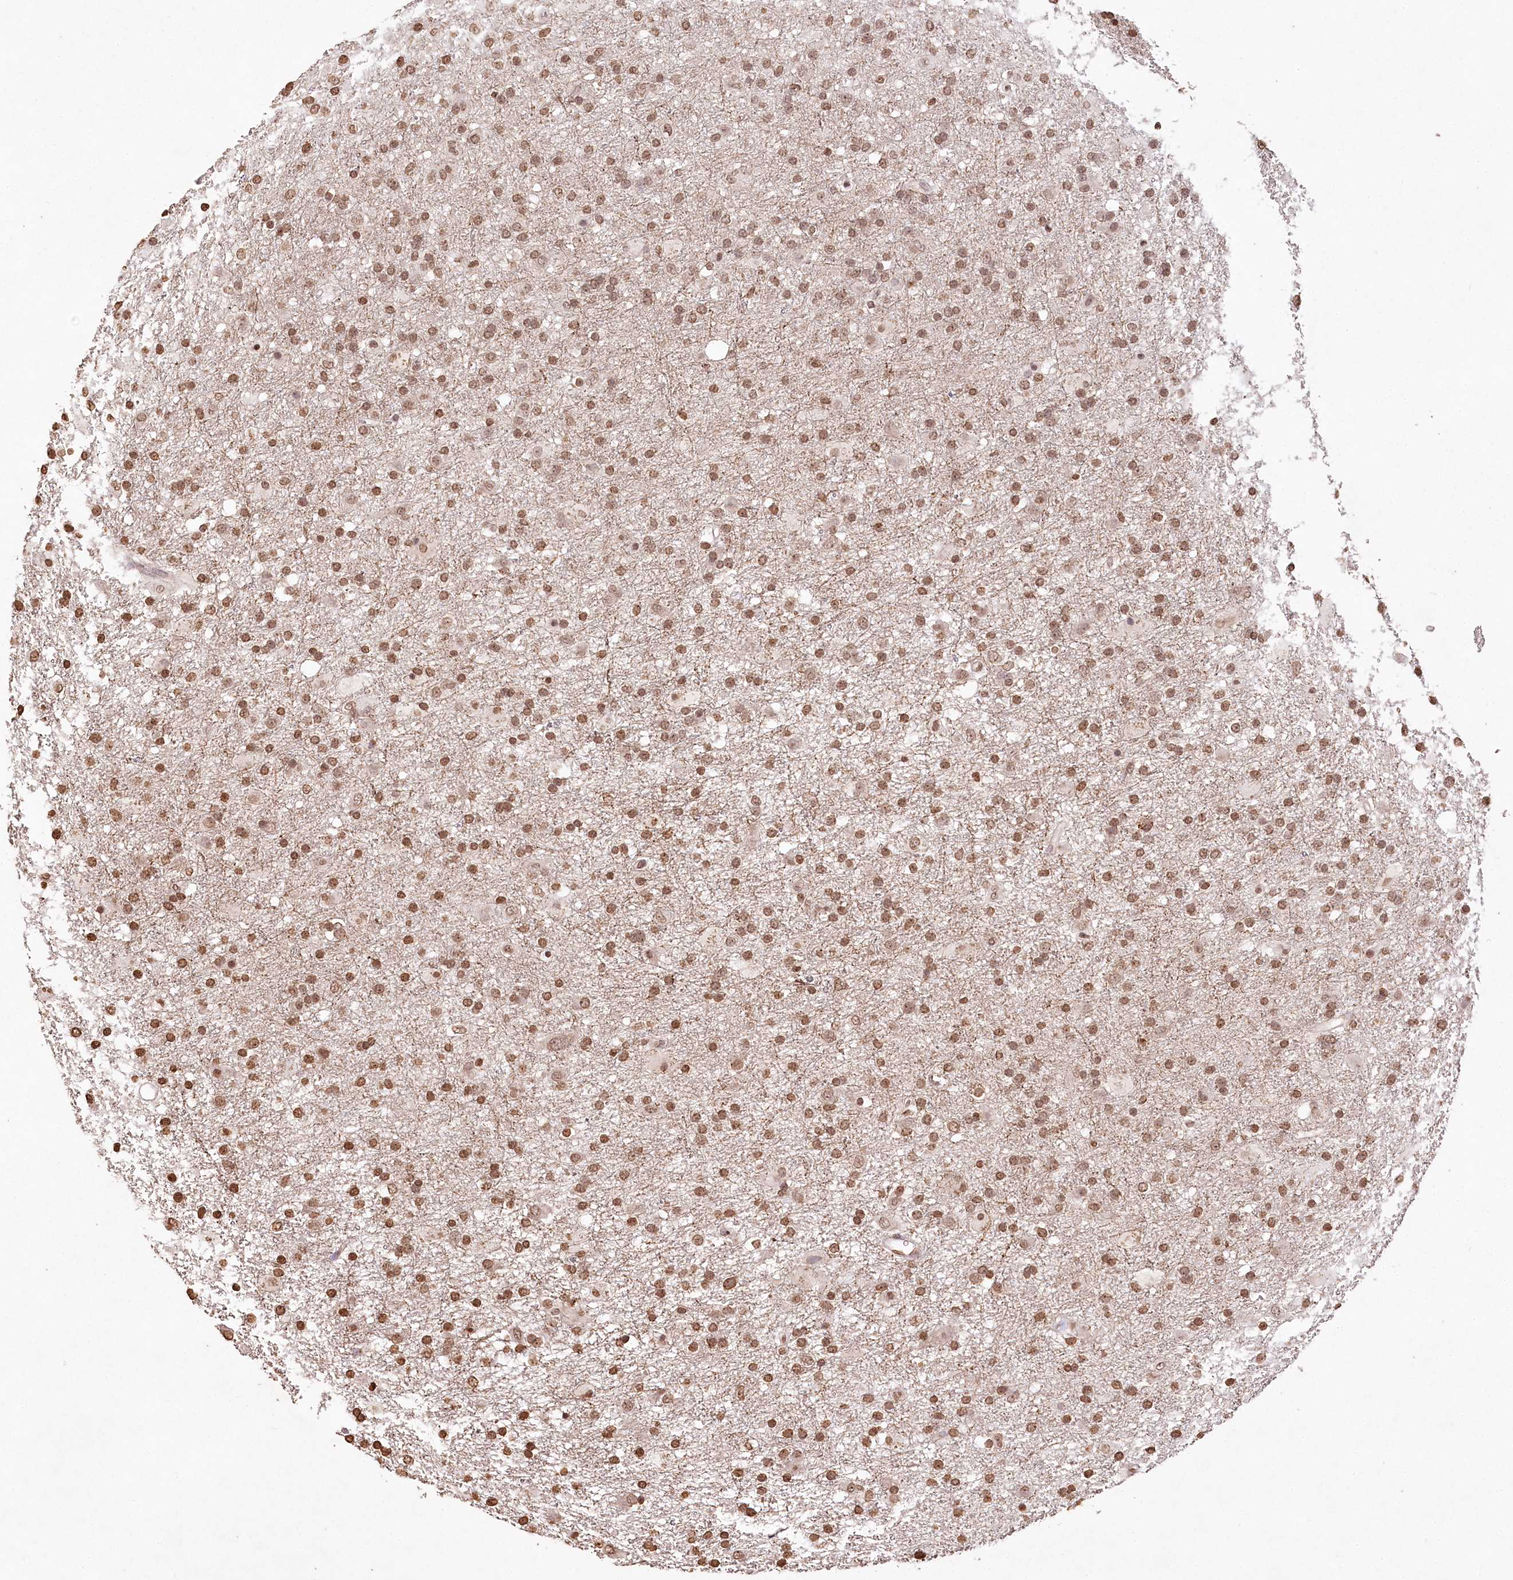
{"staining": {"intensity": "moderate", "quantity": ">75%", "location": "nuclear"}, "tissue": "glioma", "cell_type": "Tumor cells", "image_type": "cancer", "snomed": [{"axis": "morphology", "description": "Glioma, malignant, Low grade"}, {"axis": "topography", "description": "Brain"}], "caption": "Malignant low-grade glioma was stained to show a protein in brown. There is medium levels of moderate nuclear staining in about >75% of tumor cells.", "gene": "DMXL1", "patient": {"sex": "male", "age": 65}}